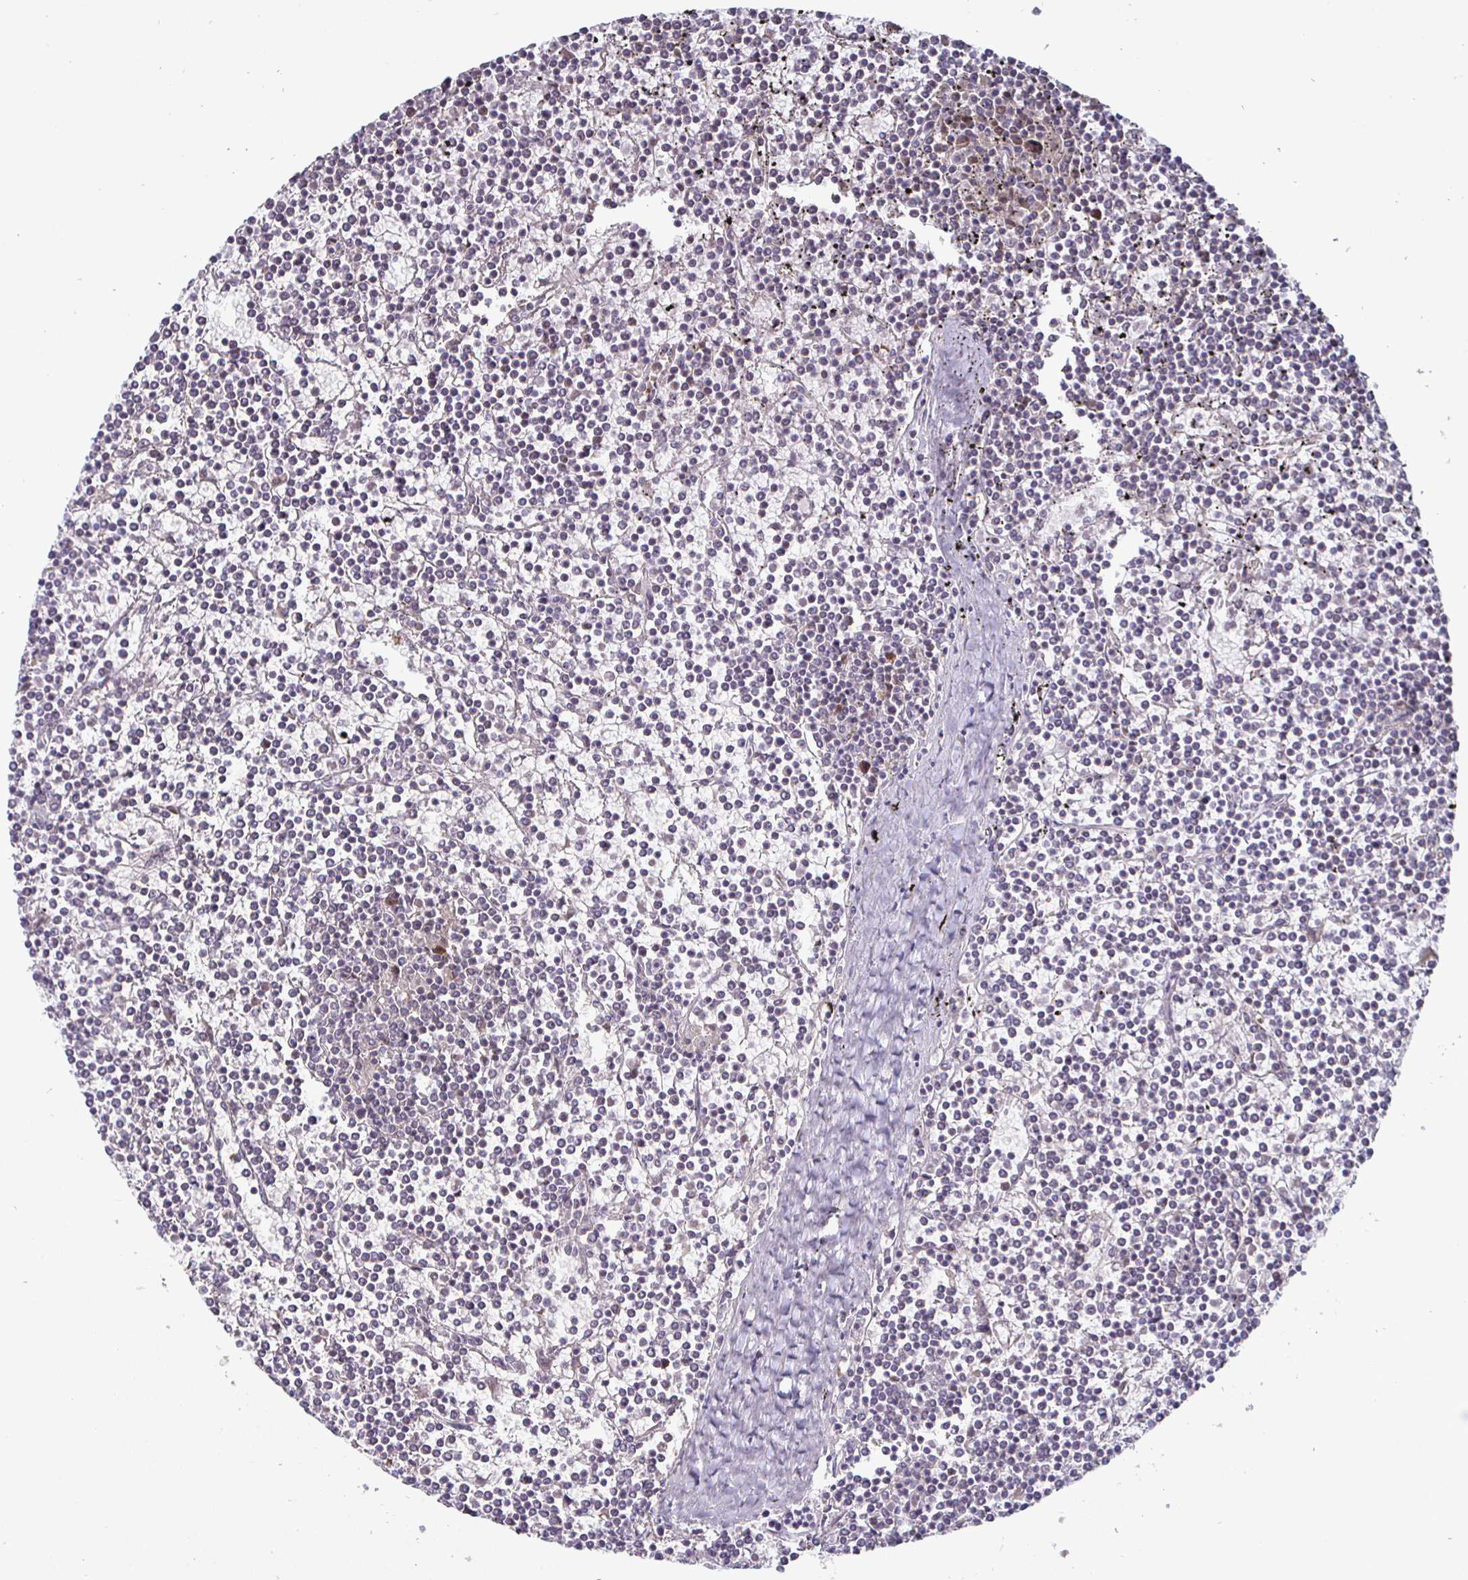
{"staining": {"intensity": "negative", "quantity": "none", "location": "none"}, "tissue": "lymphoma", "cell_type": "Tumor cells", "image_type": "cancer", "snomed": [{"axis": "morphology", "description": "Malignant lymphoma, non-Hodgkin's type, Low grade"}, {"axis": "topography", "description": "Spleen"}], "caption": "A micrograph of low-grade malignant lymphoma, non-Hodgkin's type stained for a protein displays no brown staining in tumor cells.", "gene": "DMRTB1", "patient": {"sex": "female", "age": 19}}